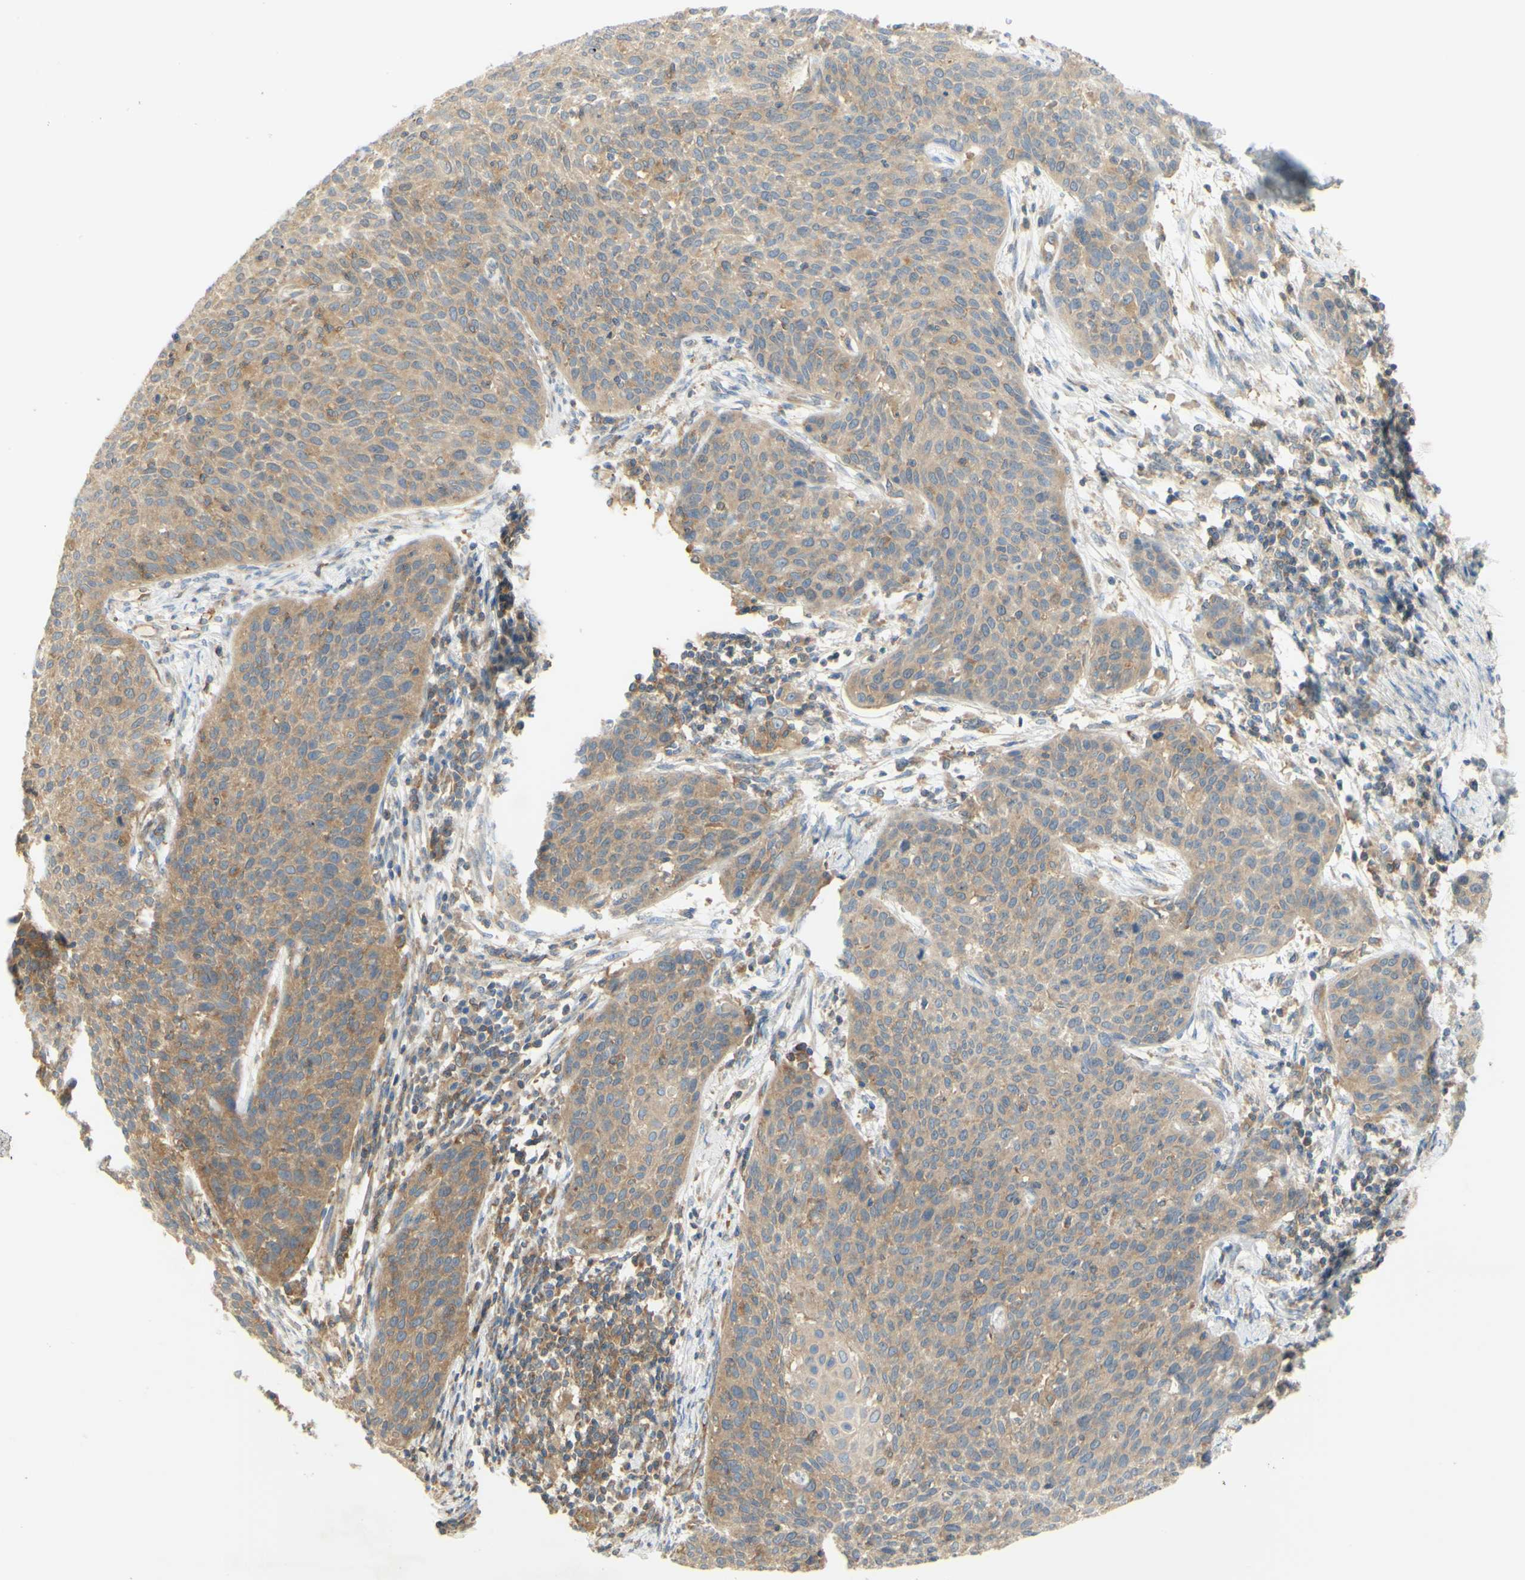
{"staining": {"intensity": "moderate", "quantity": ">75%", "location": "cytoplasmic/membranous"}, "tissue": "cervical cancer", "cell_type": "Tumor cells", "image_type": "cancer", "snomed": [{"axis": "morphology", "description": "Squamous cell carcinoma, NOS"}, {"axis": "topography", "description": "Cervix"}], "caption": "Immunohistochemistry (IHC) (DAB) staining of human squamous cell carcinoma (cervical) demonstrates moderate cytoplasmic/membranous protein staining in about >75% of tumor cells.", "gene": "IKBKG", "patient": {"sex": "female", "age": 38}}